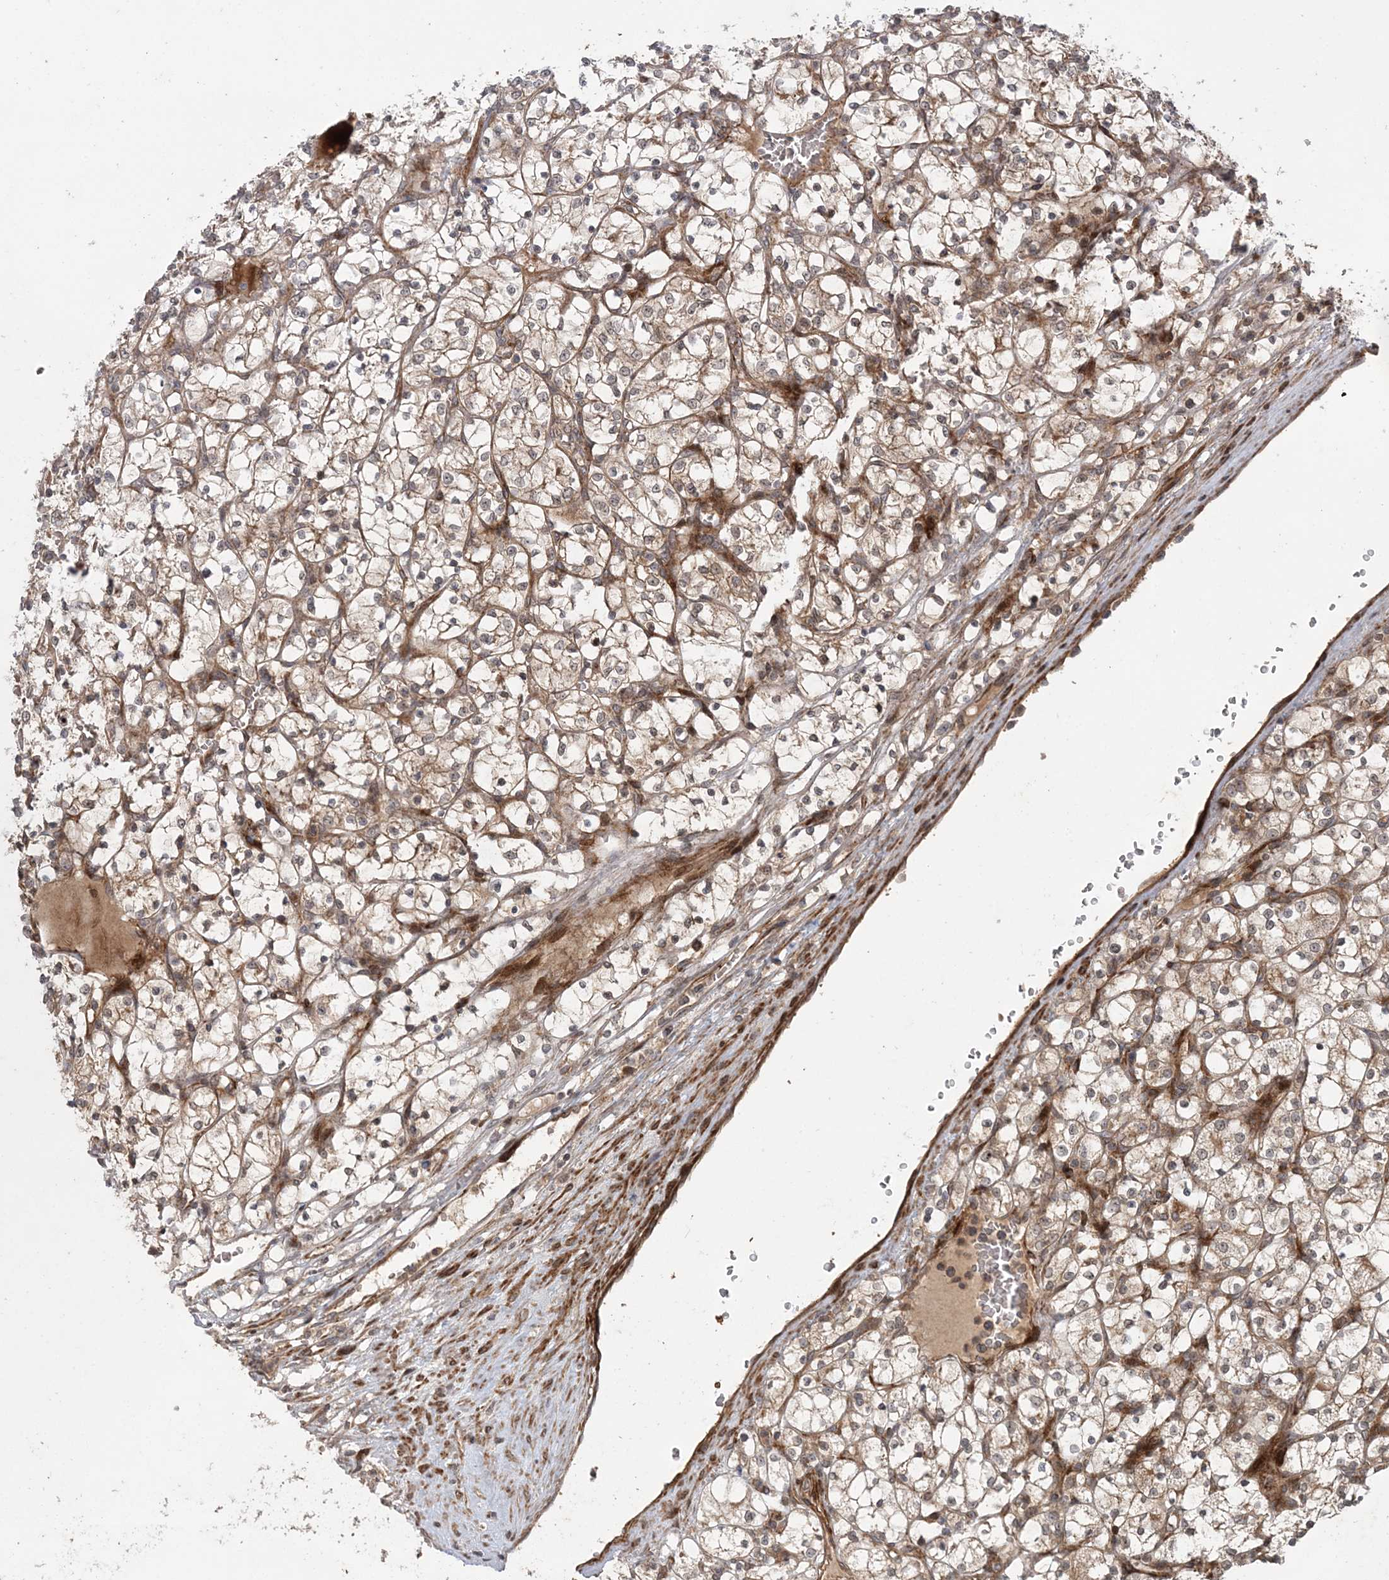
{"staining": {"intensity": "weak", "quantity": "25%-75%", "location": "cytoplasmic/membranous"}, "tissue": "renal cancer", "cell_type": "Tumor cells", "image_type": "cancer", "snomed": [{"axis": "morphology", "description": "Adenocarcinoma, NOS"}, {"axis": "topography", "description": "Kidney"}], "caption": "Human adenocarcinoma (renal) stained for a protein (brown) demonstrates weak cytoplasmic/membranous positive expression in about 25%-75% of tumor cells.", "gene": "UBTD2", "patient": {"sex": "female", "age": 69}}